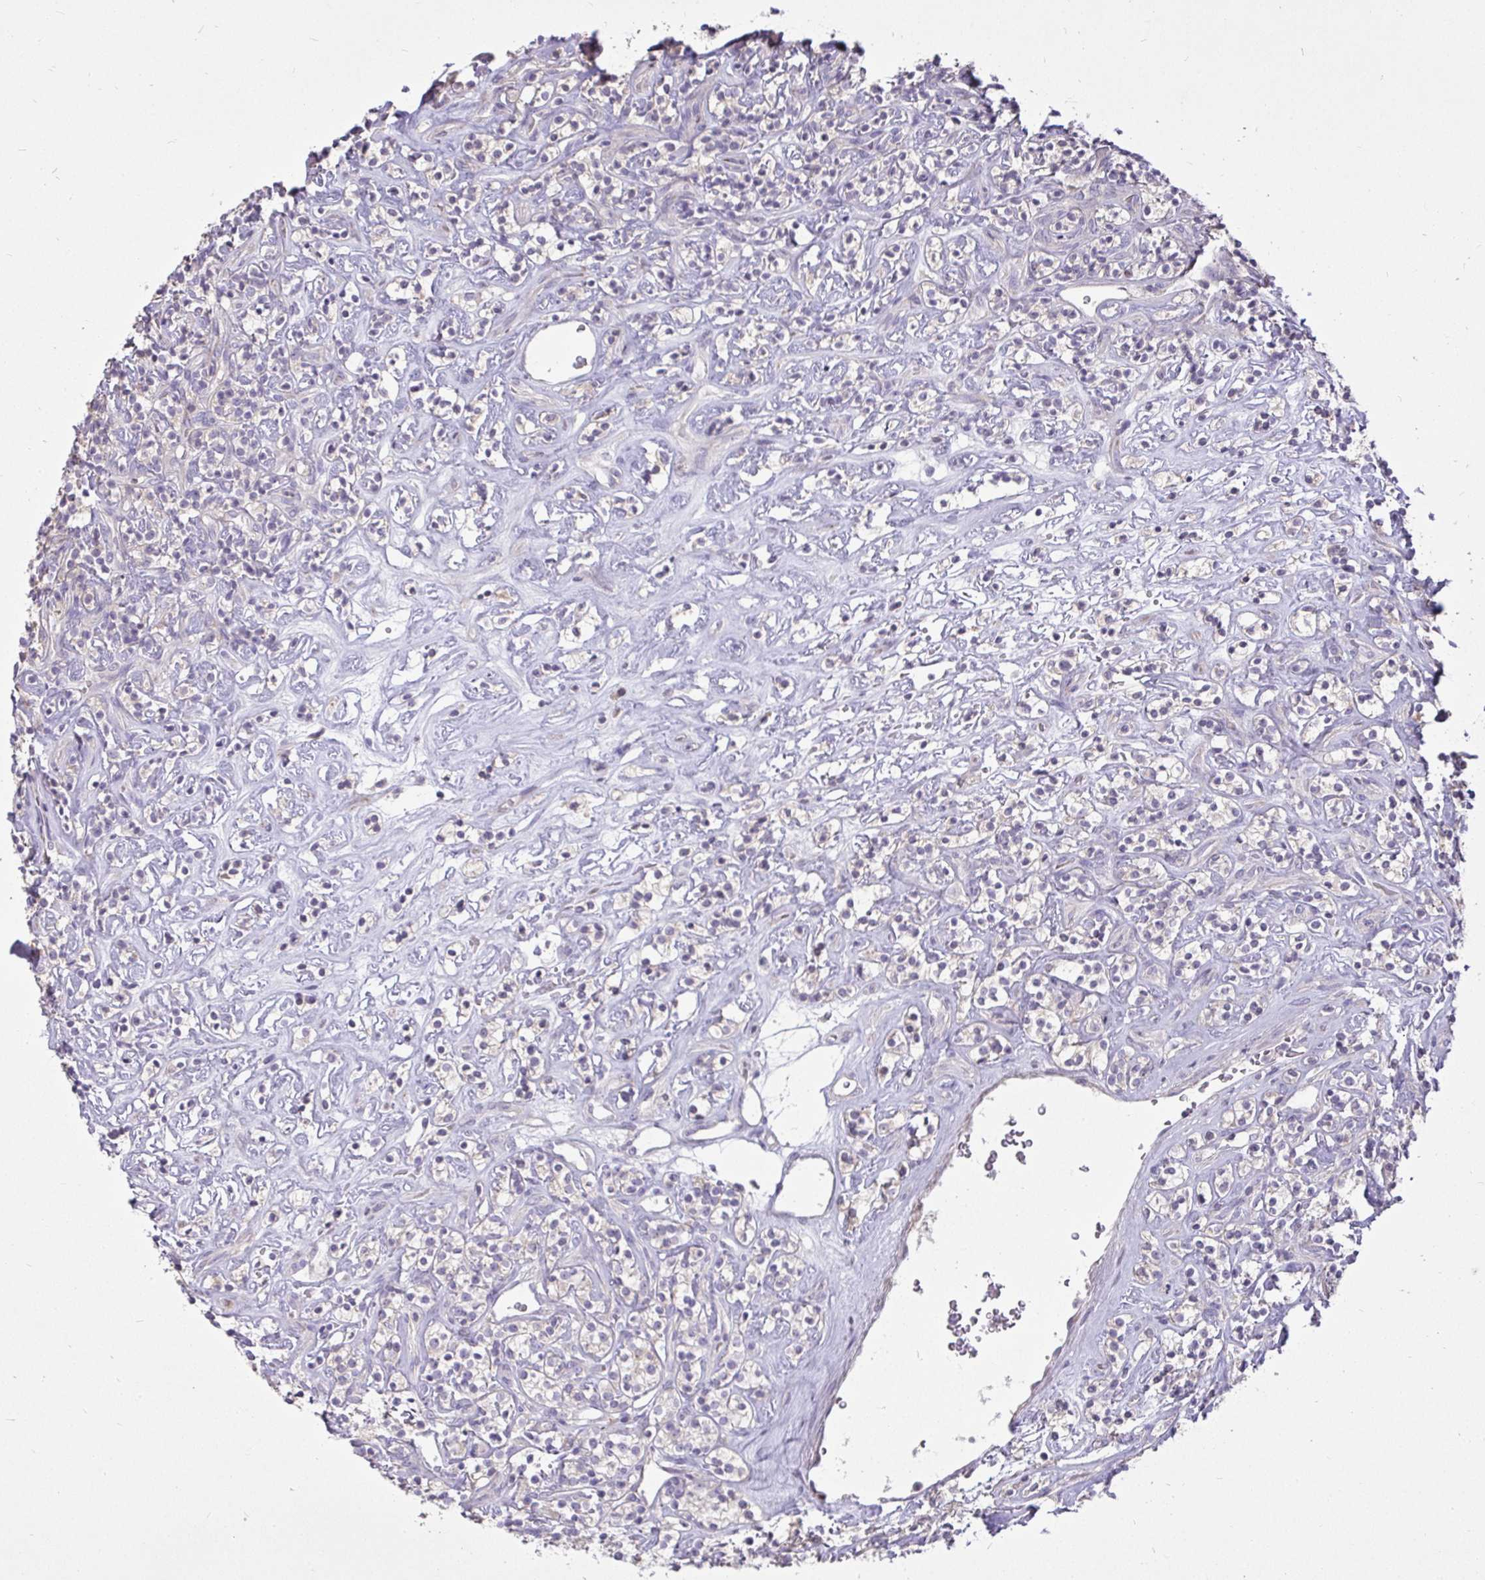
{"staining": {"intensity": "negative", "quantity": "none", "location": "none"}, "tissue": "renal cancer", "cell_type": "Tumor cells", "image_type": "cancer", "snomed": [{"axis": "morphology", "description": "Adenocarcinoma, NOS"}, {"axis": "topography", "description": "Kidney"}], "caption": "A micrograph of human renal cancer (adenocarcinoma) is negative for staining in tumor cells.", "gene": "STRIP1", "patient": {"sex": "male", "age": 77}}